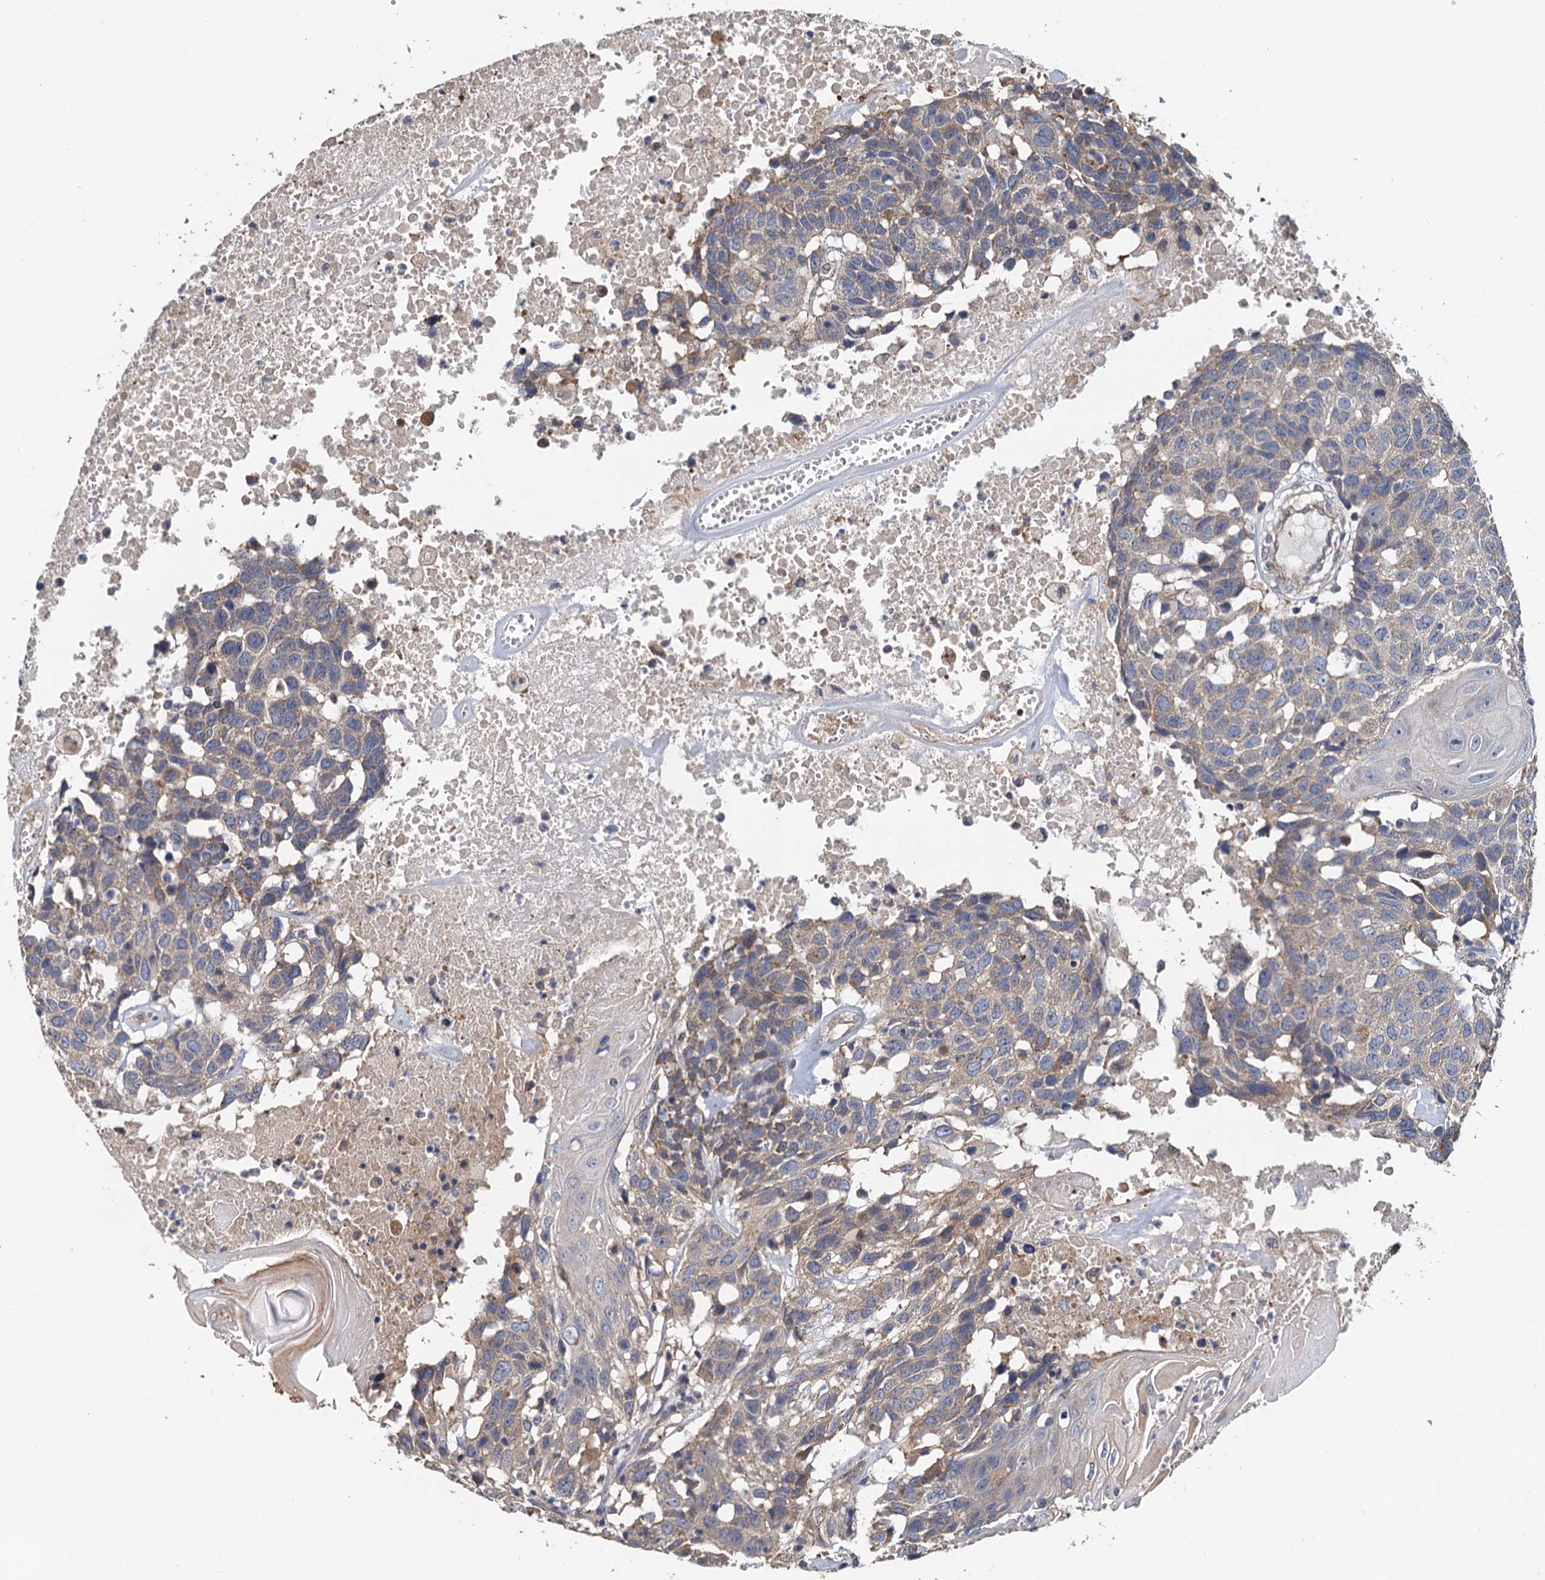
{"staining": {"intensity": "weak", "quantity": "<25%", "location": "cytoplasmic/membranous"}, "tissue": "head and neck cancer", "cell_type": "Tumor cells", "image_type": "cancer", "snomed": [{"axis": "morphology", "description": "Squamous cell carcinoma, NOS"}, {"axis": "topography", "description": "Head-Neck"}], "caption": "IHC image of neoplastic tissue: head and neck cancer stained with DAB (3,3'-diaminobenzidine) demonstrates no significant protein positivity in tumor cells.", "gene": "MEAK7", "patient": {"sex": "male", "age": 66}}